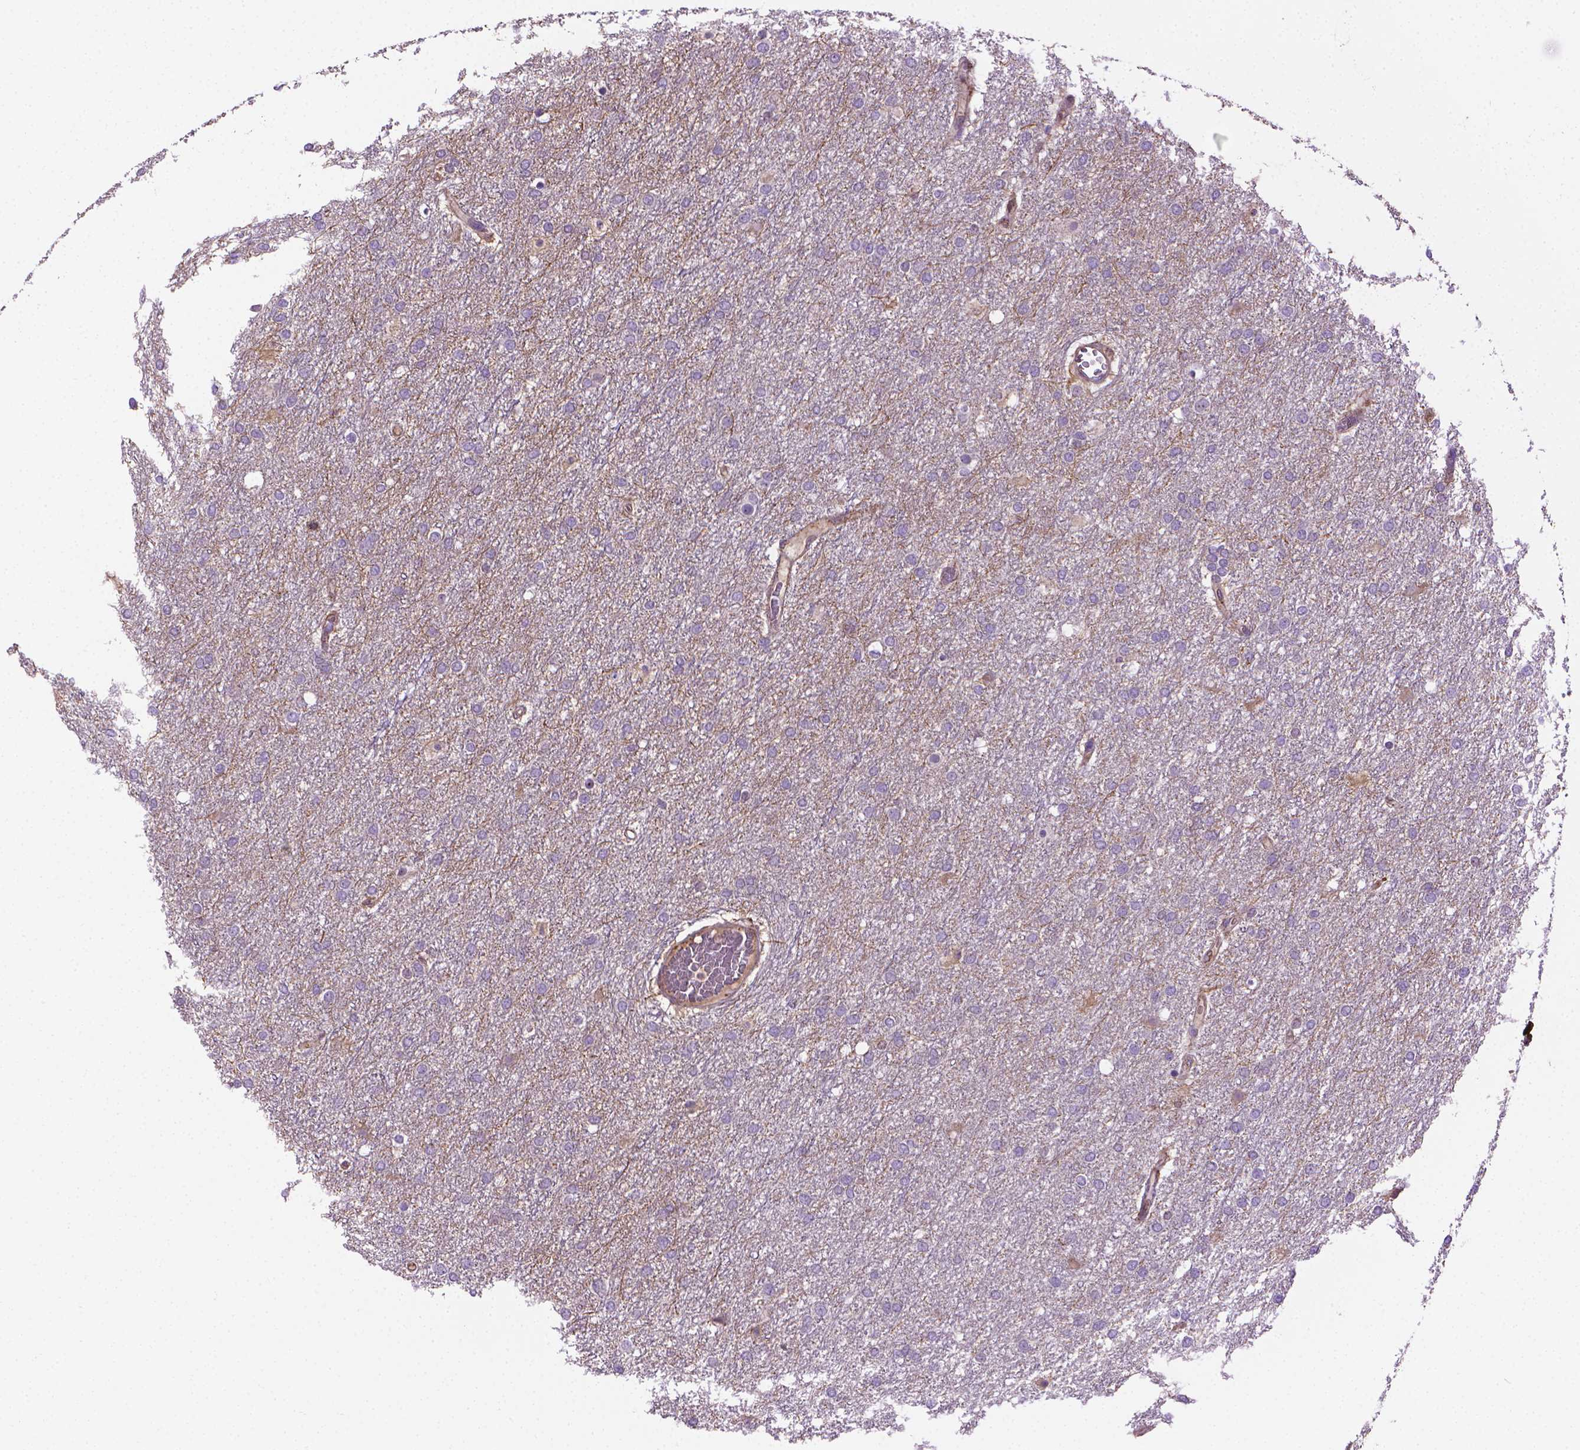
{"staining": {"intensity": "negative", "quantity": "none", "location": "none"}, "tissue": "glioma", "cell_type": "Tumor cells", "image_type": "cancer", "snomed": [{"axis": "morphology", "description": "Glioma, malignant, High grade"}, {"axis": "topography", "description": "Brain"}], "caption": "Tumor cells are negative for brown protein staining in glioma.", "gene": "SLC51B", "patient": {"sex": "female", "age": 61}}